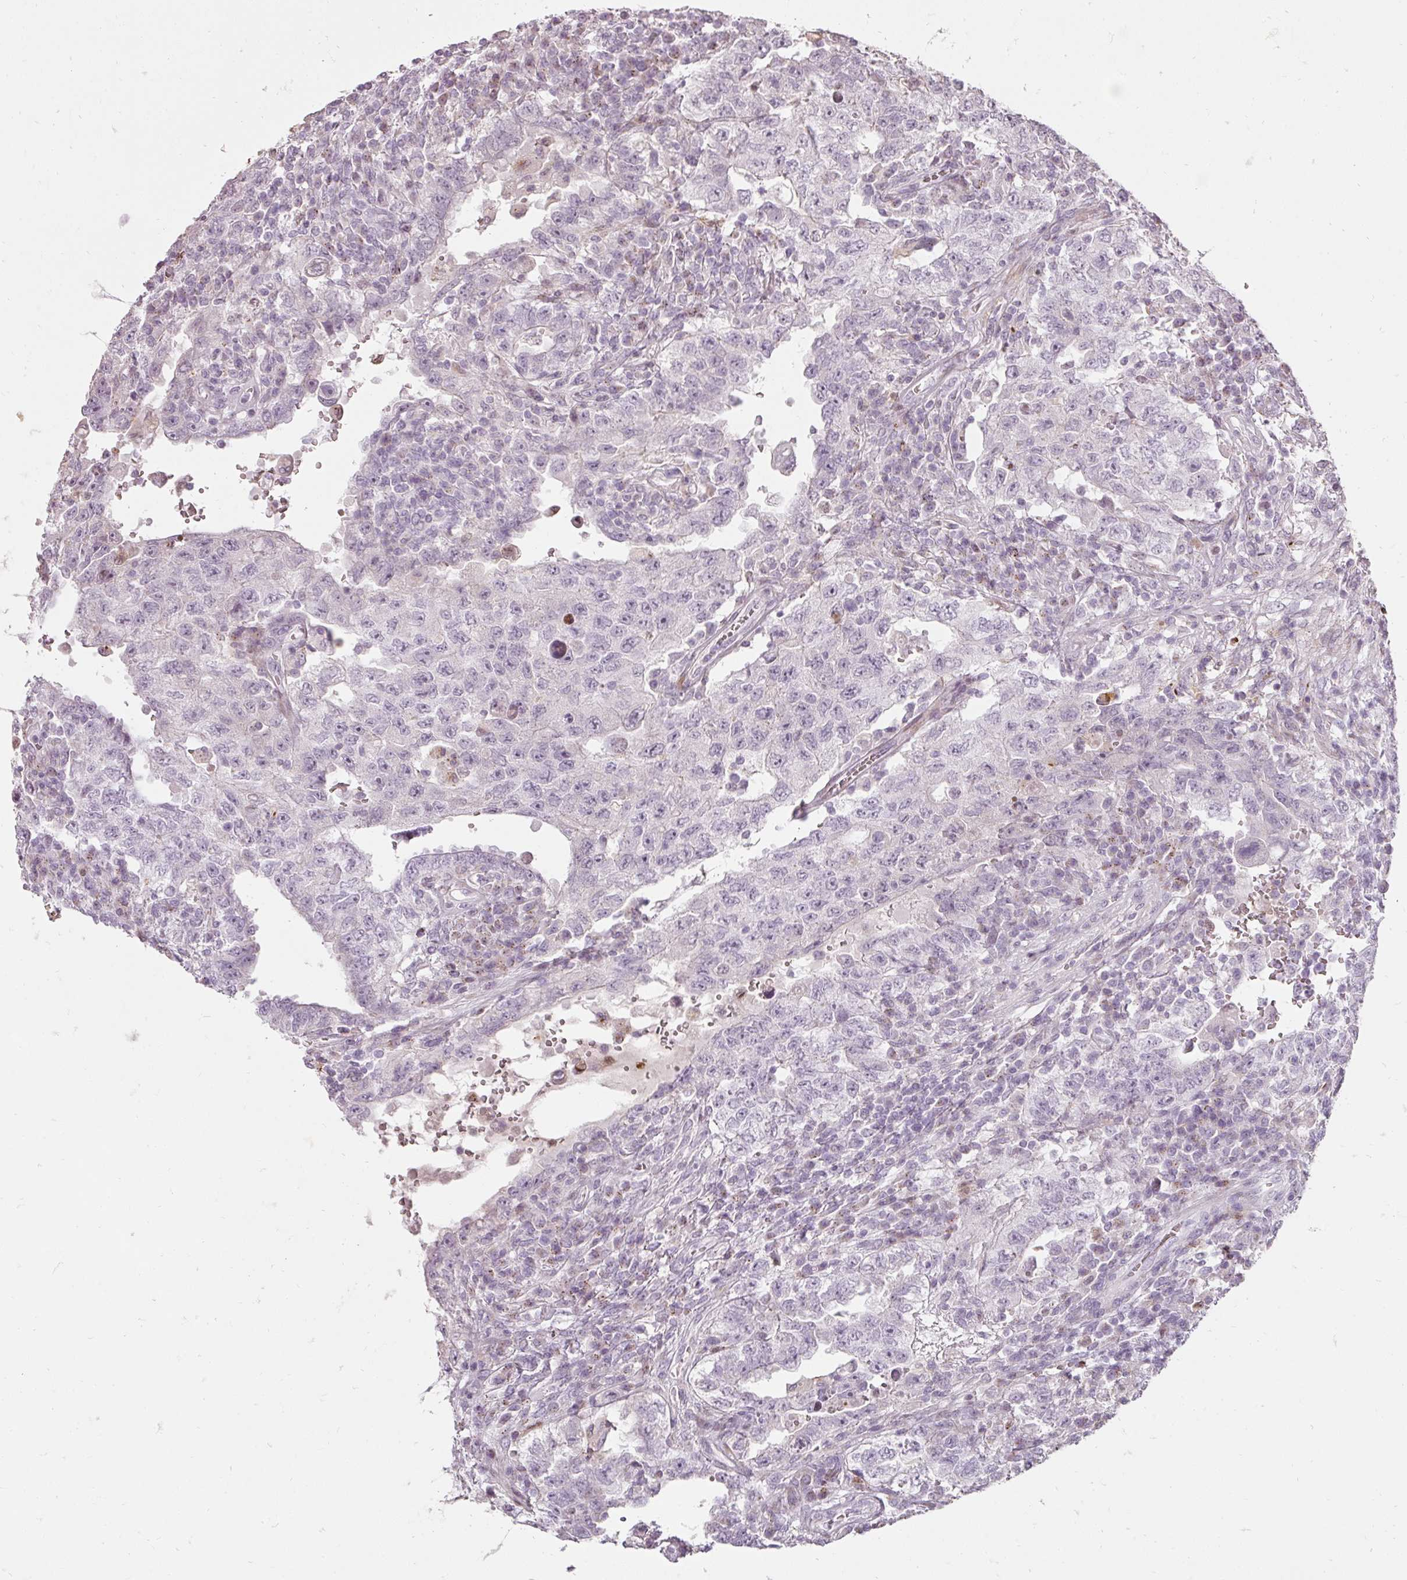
{"staining": {"intensity": "negative", "quantity": "none", "location": "none"}, "tissue": "testis cancer", "cell_type": "Tumor cells", "image_type": "cancer", "snomed": [{"axis": "morphology", "description": "Carcinoma, Embryonal, NOS"}, {"axis": "topography", "description": "Testis"}], "caption": "Photomicrograph shows no protein staining in tumor cells of testis embryonal carcinoma tissue.", "gene": "BIK", "patient": {"sex": "male", "age": 26}}